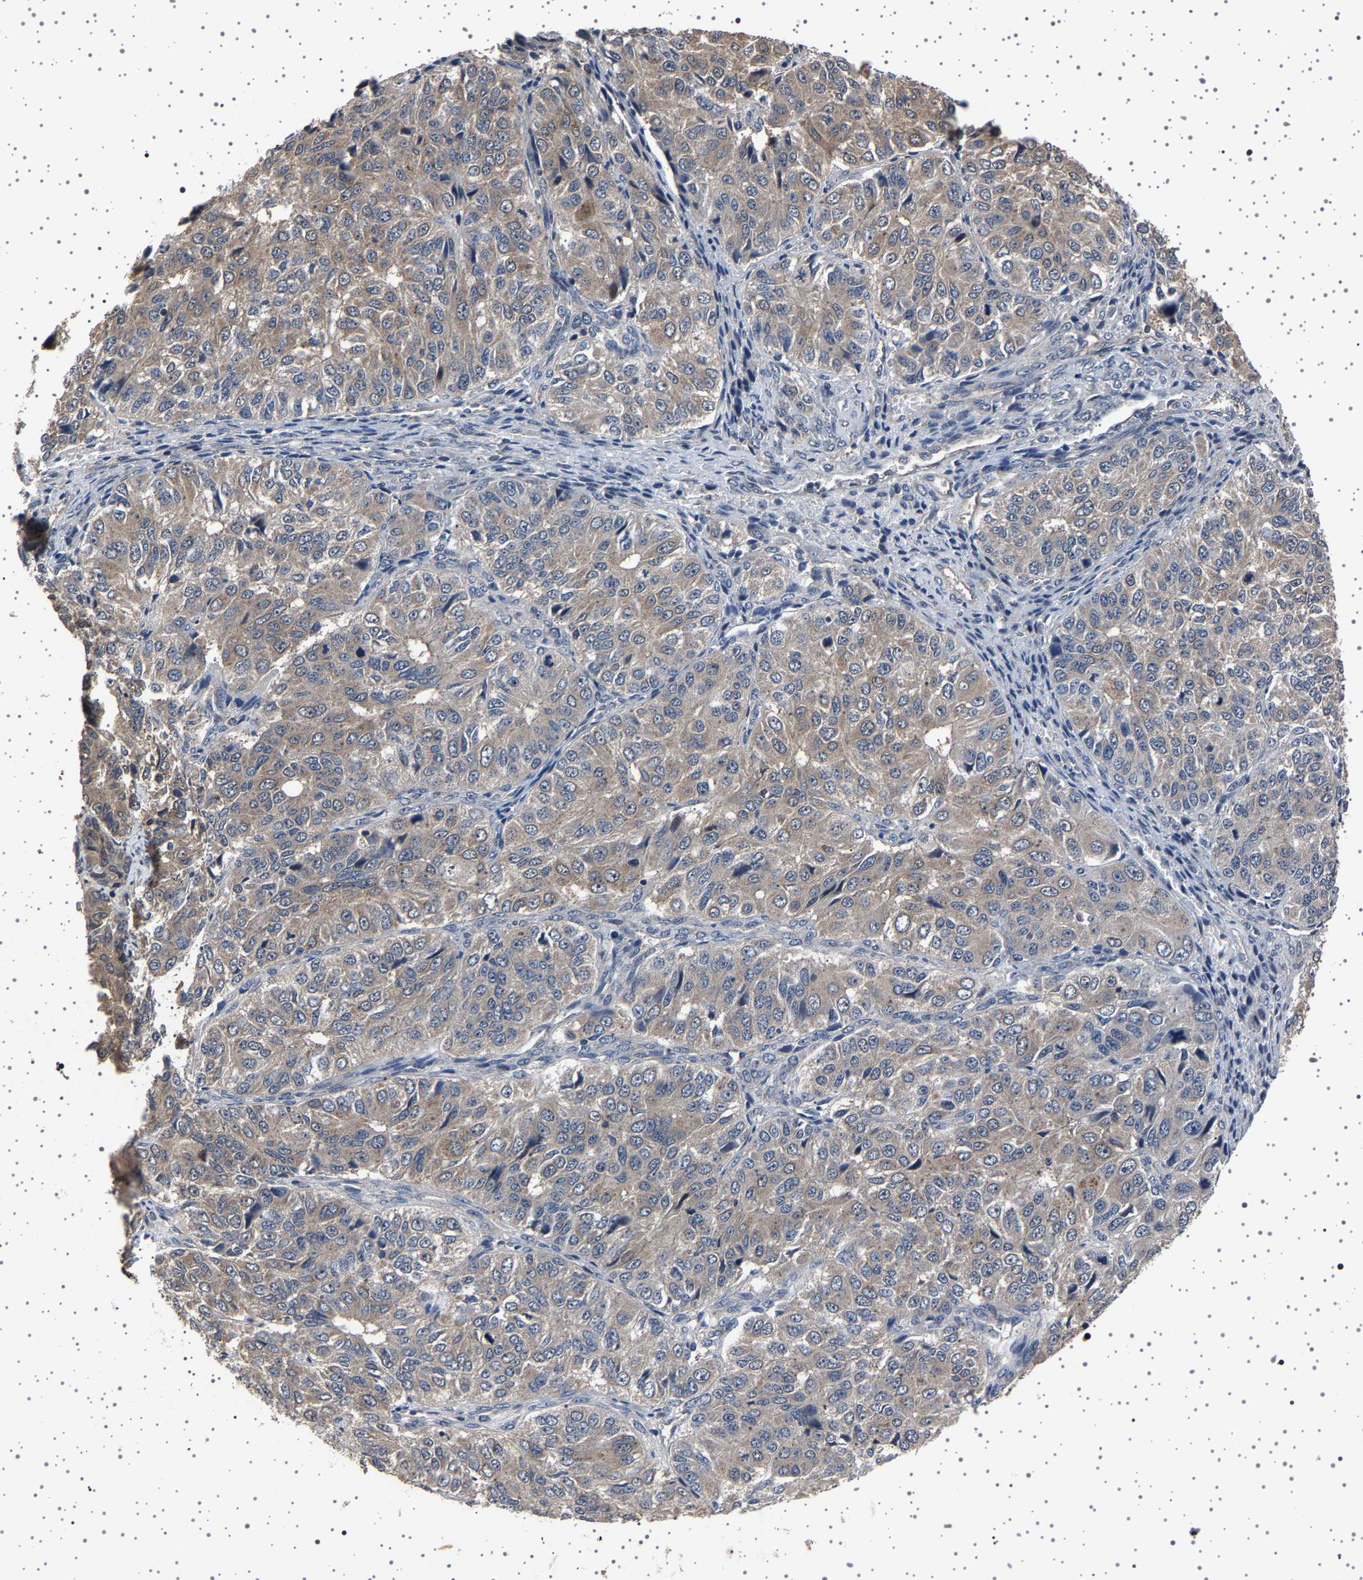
{"staining": {"intensity": "weak", "quantity": ">75%", "location": "cytoplasmic/membranous"}, "tissue": "ovarian cancer", "cell_type": "Tumor cells", "image_type": "cancer", "snomed": [{"axis": "morphology", "description": "Carcinoma, endometroid"}, {"axis": "topography", "description": "Ovary"}], "caption": "Immunohistochemistry (IHC) of human endometroid carcinoma (ovarian) reveals low levels of weak cytoplasmic/membranous staining in approximately >75% of tumor cells.", "gene": "NCKAP1", "patient": {"sex": "female", "age": 51}}